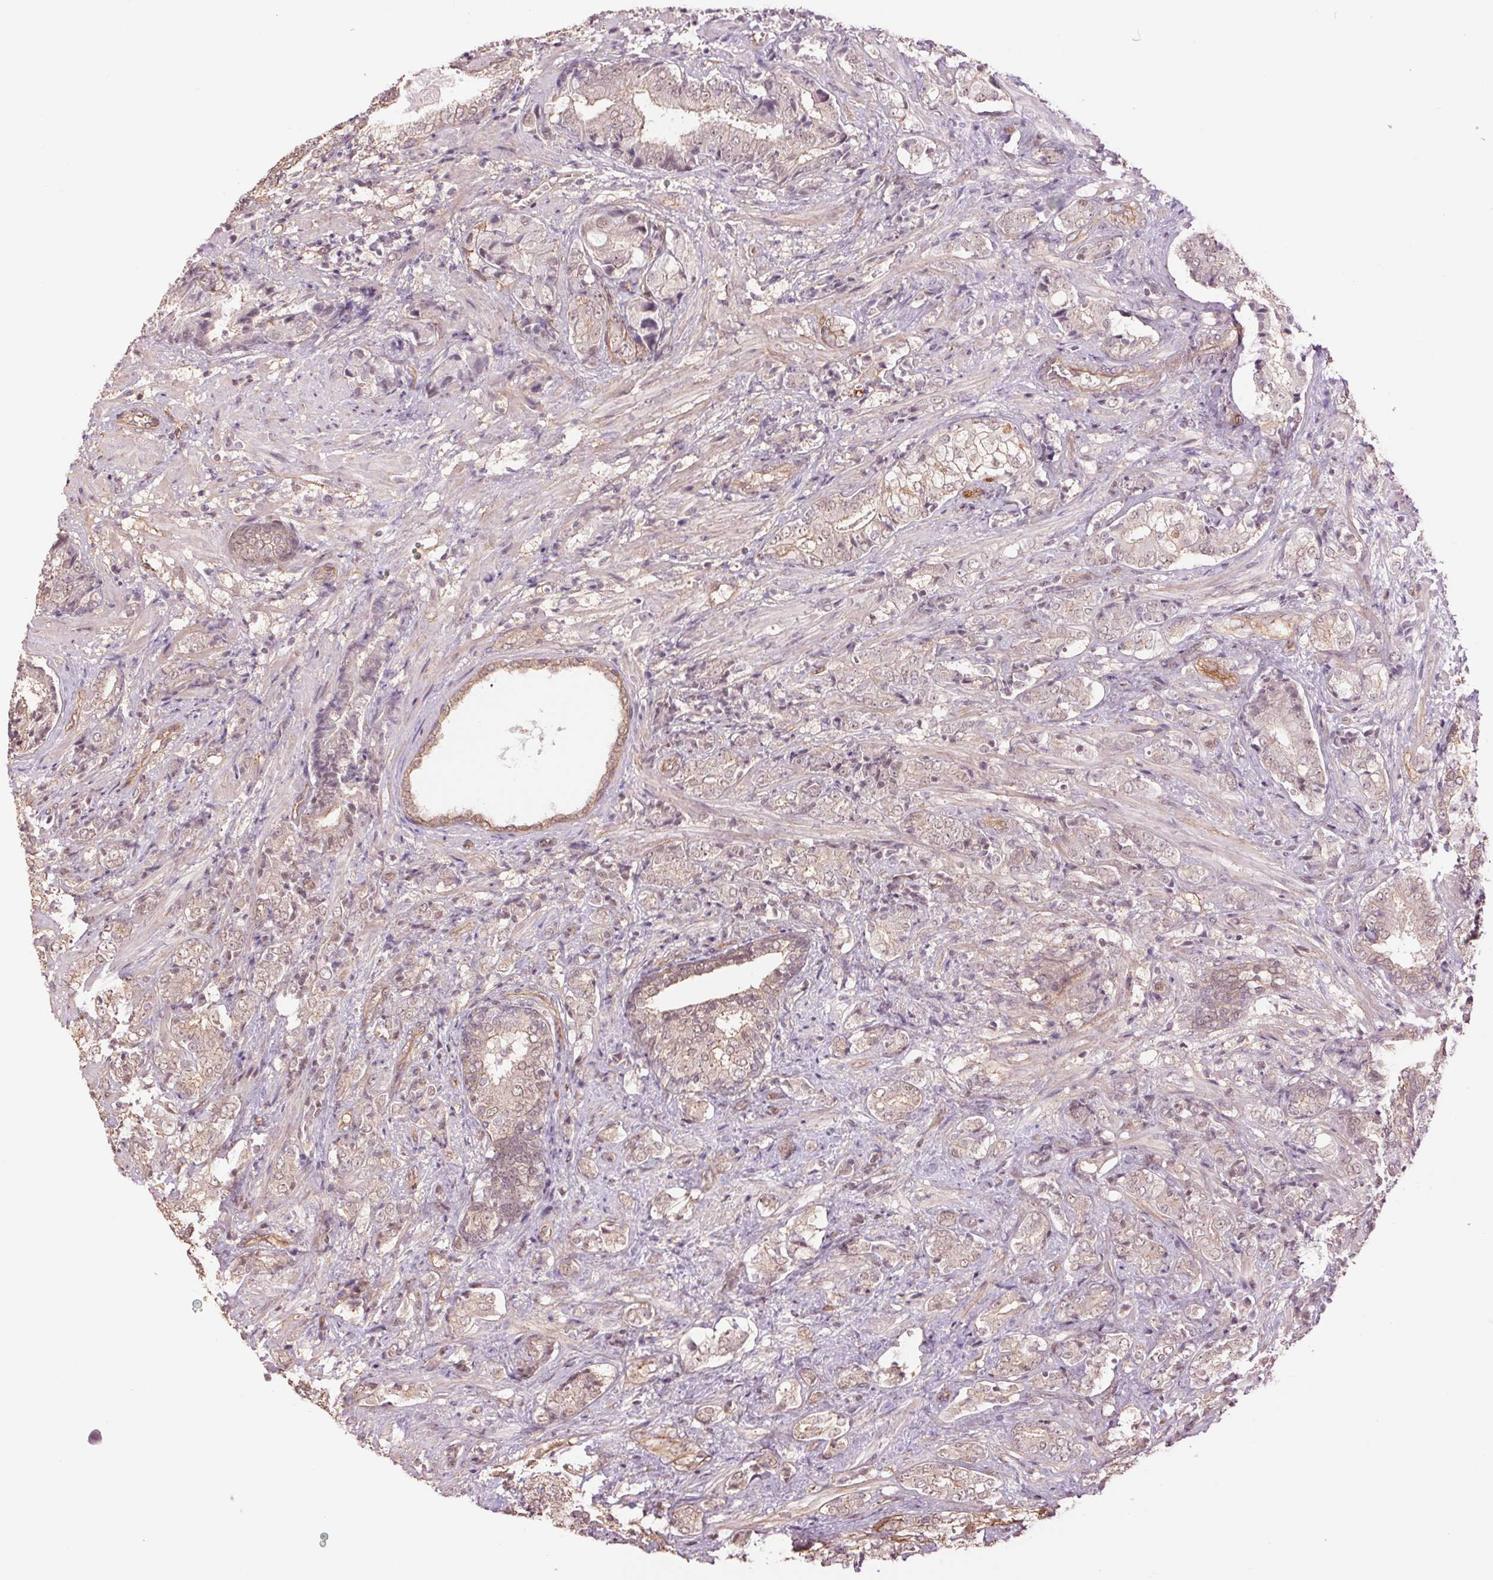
{"staining": {"intensity": "weak", "quantity": "<25%", "location": "cytoplasmic/membranous,nuclear"}, "tissue": "prostate cancer", "cell_type": "Tumor cells", "image_type": "cancer", "snomed": [{"axis": "morphology", "description": "Adenocarcinoma, High grade"}, {"axis": "topography", "description": "Prostate"}], "caption": "Histopathology image shows no protein staining in tumor cells of prostate cancer tissue.", "gene": "PALM", "patient": {"sex": "male", "age": 62}}